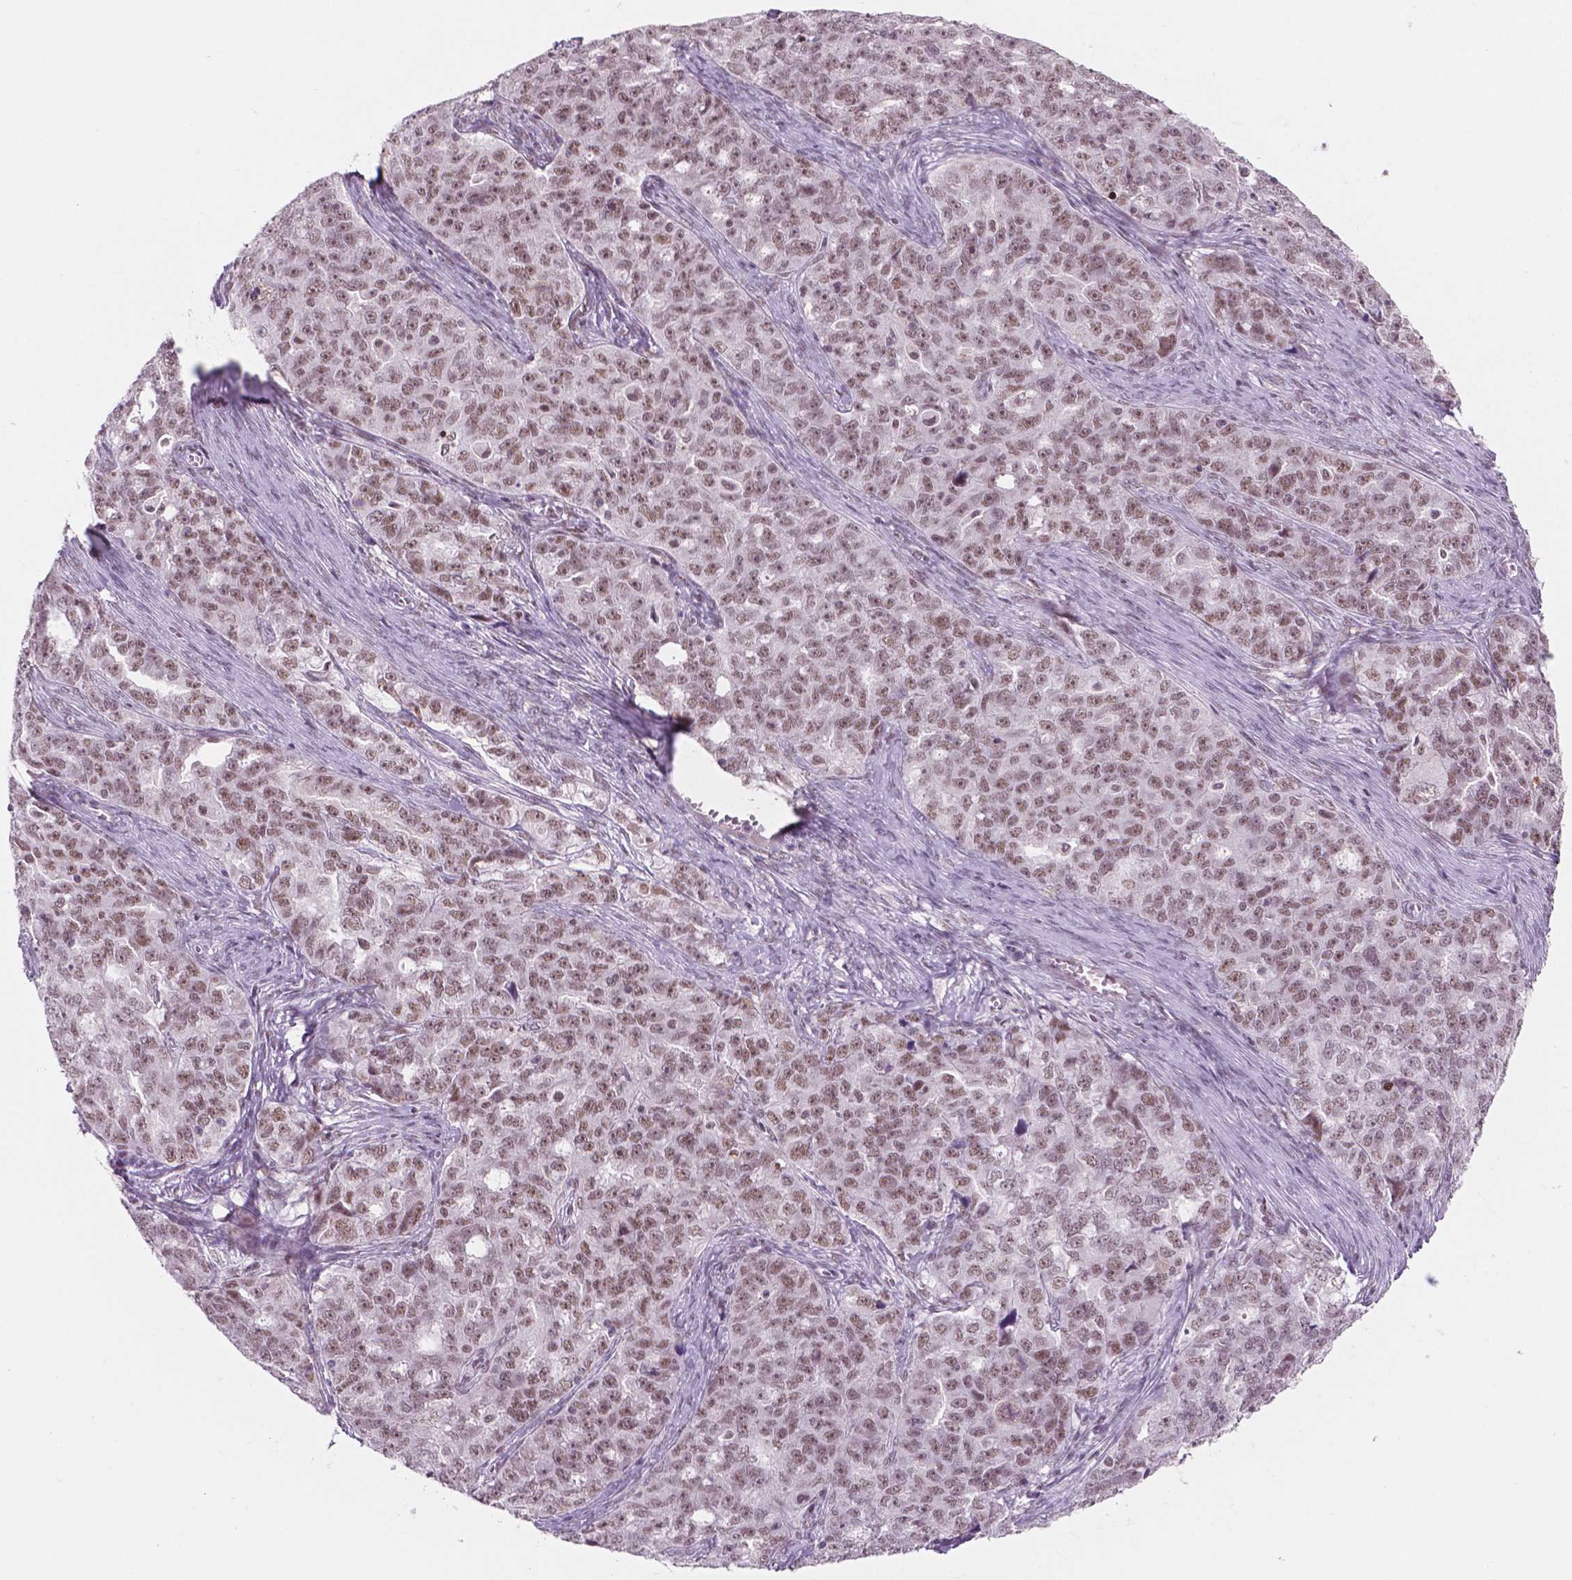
{"staining": {"intensity": "weak", "quantity": ">75%", "location": "nuclear"}, "tissue": "ovarian cancer", "cell_type": "Tumor cells", "image_type": "cancer", "snomed": [{"axis": "morphology", "description": "Cystadenocarcinoma, serous, NOS"}, {"axis": "topography", "description": "Ovary"}], "caption": "A histopathology image showing weak nuclear positivity in about >75% of tumor cells in serous cystadenocarcinoma (ovarian), as visualized by brown immunohistochemical staining.", "gene": "CTR9", "patient": {"sex": "female", "age": 51}}